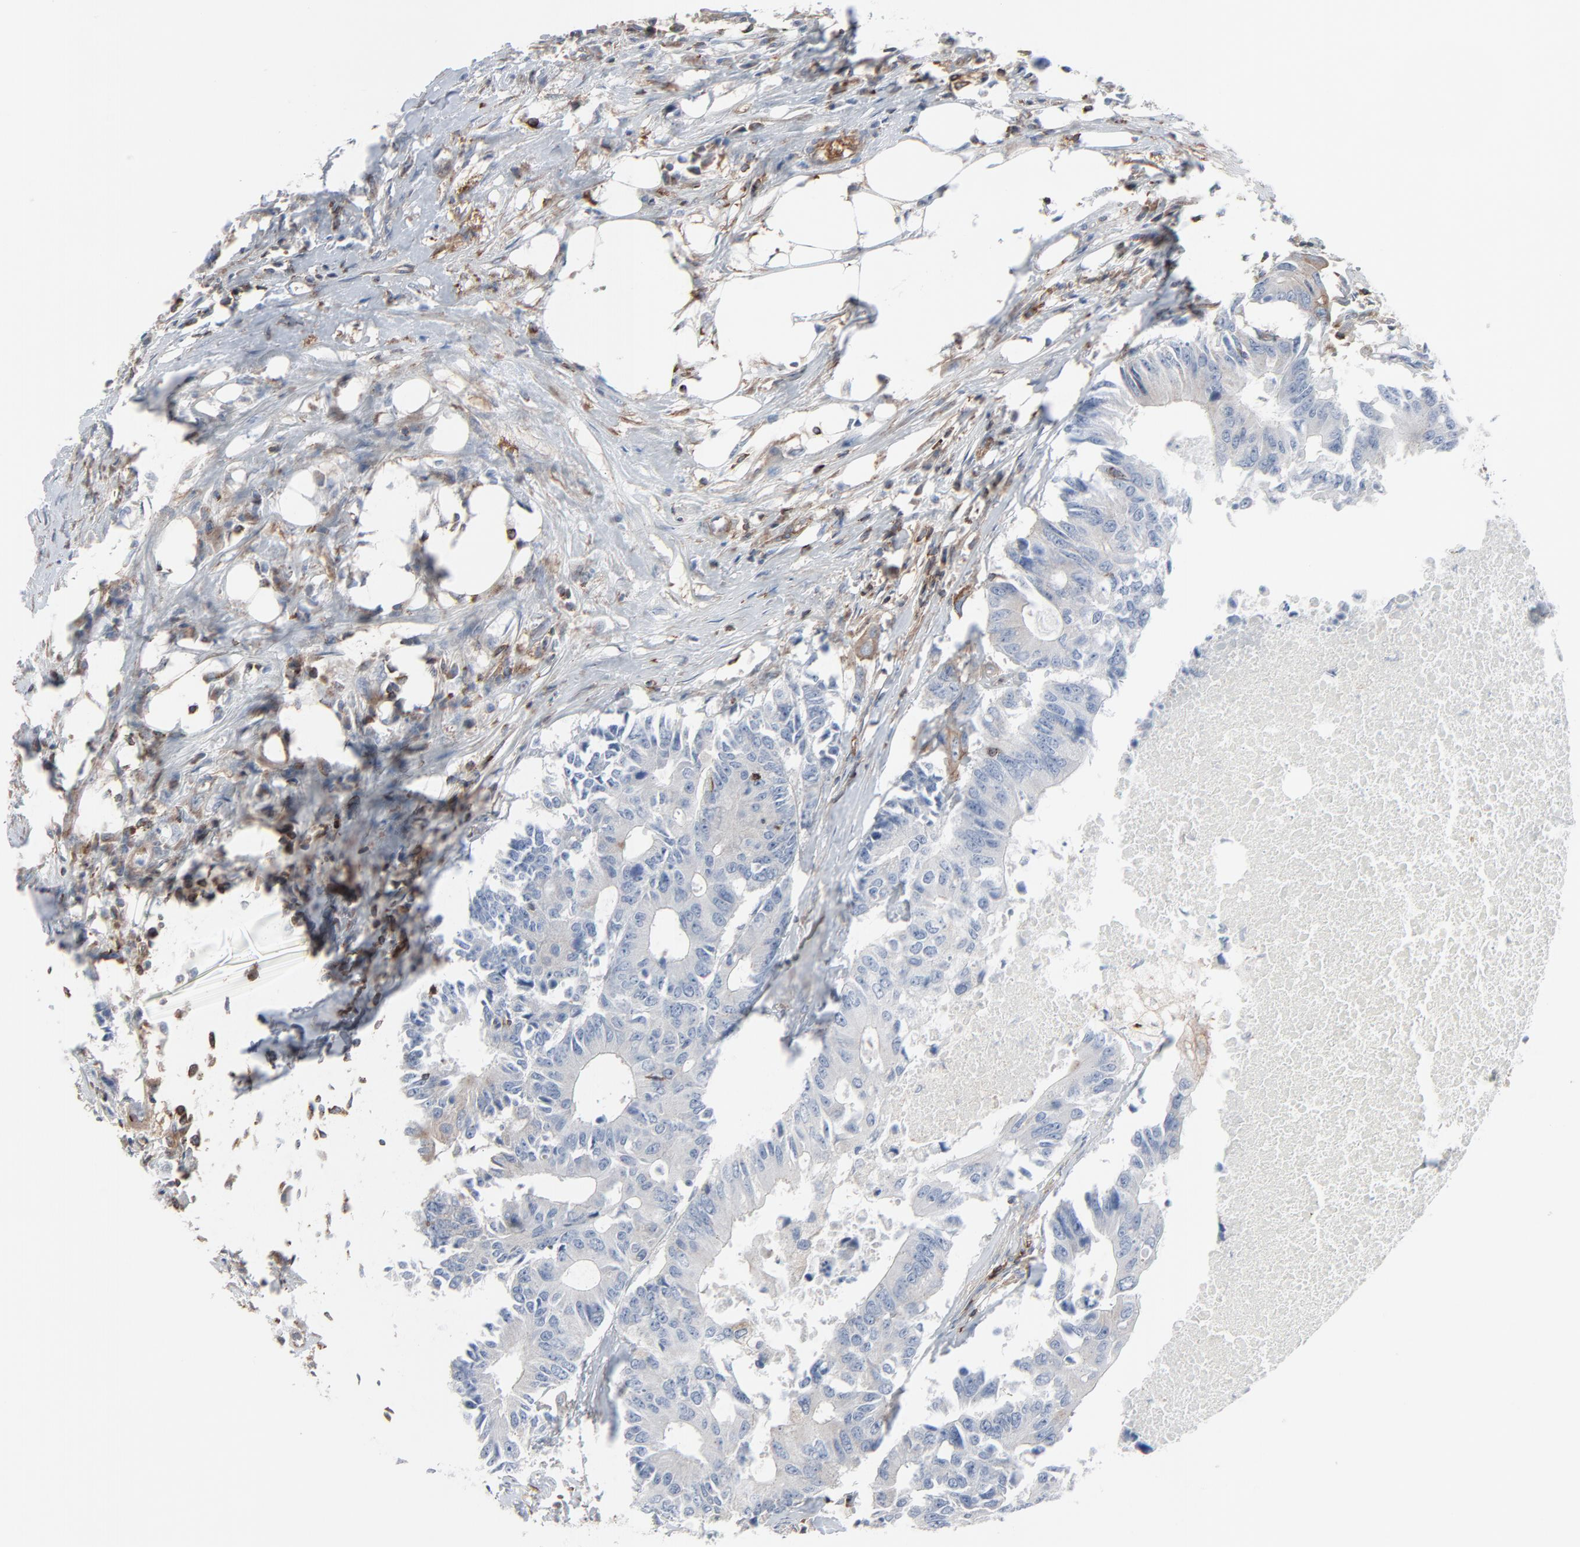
{"staining": {"intensity": "weak", "quantity": ">75%", "location": "cytoplasmic/membranous"}, "tissue": "colorectal cancer", "cell_type": "Tumor cells", "image_type": "cancer", "snomed": [{"axis": "morphology", "description": "Adenocarcinoma, NOS"}, {"axis": "topography", "description": "Colon"}], "caption": "This photomicrograph shows immunohistochemistry staining of colorectal adenocarcinoma, with low weak cytoplasmic/membranous positivity in about >75% of tumor cells.", "gene": "OPTN", "patient": {"sex": "male", "age": 71}}